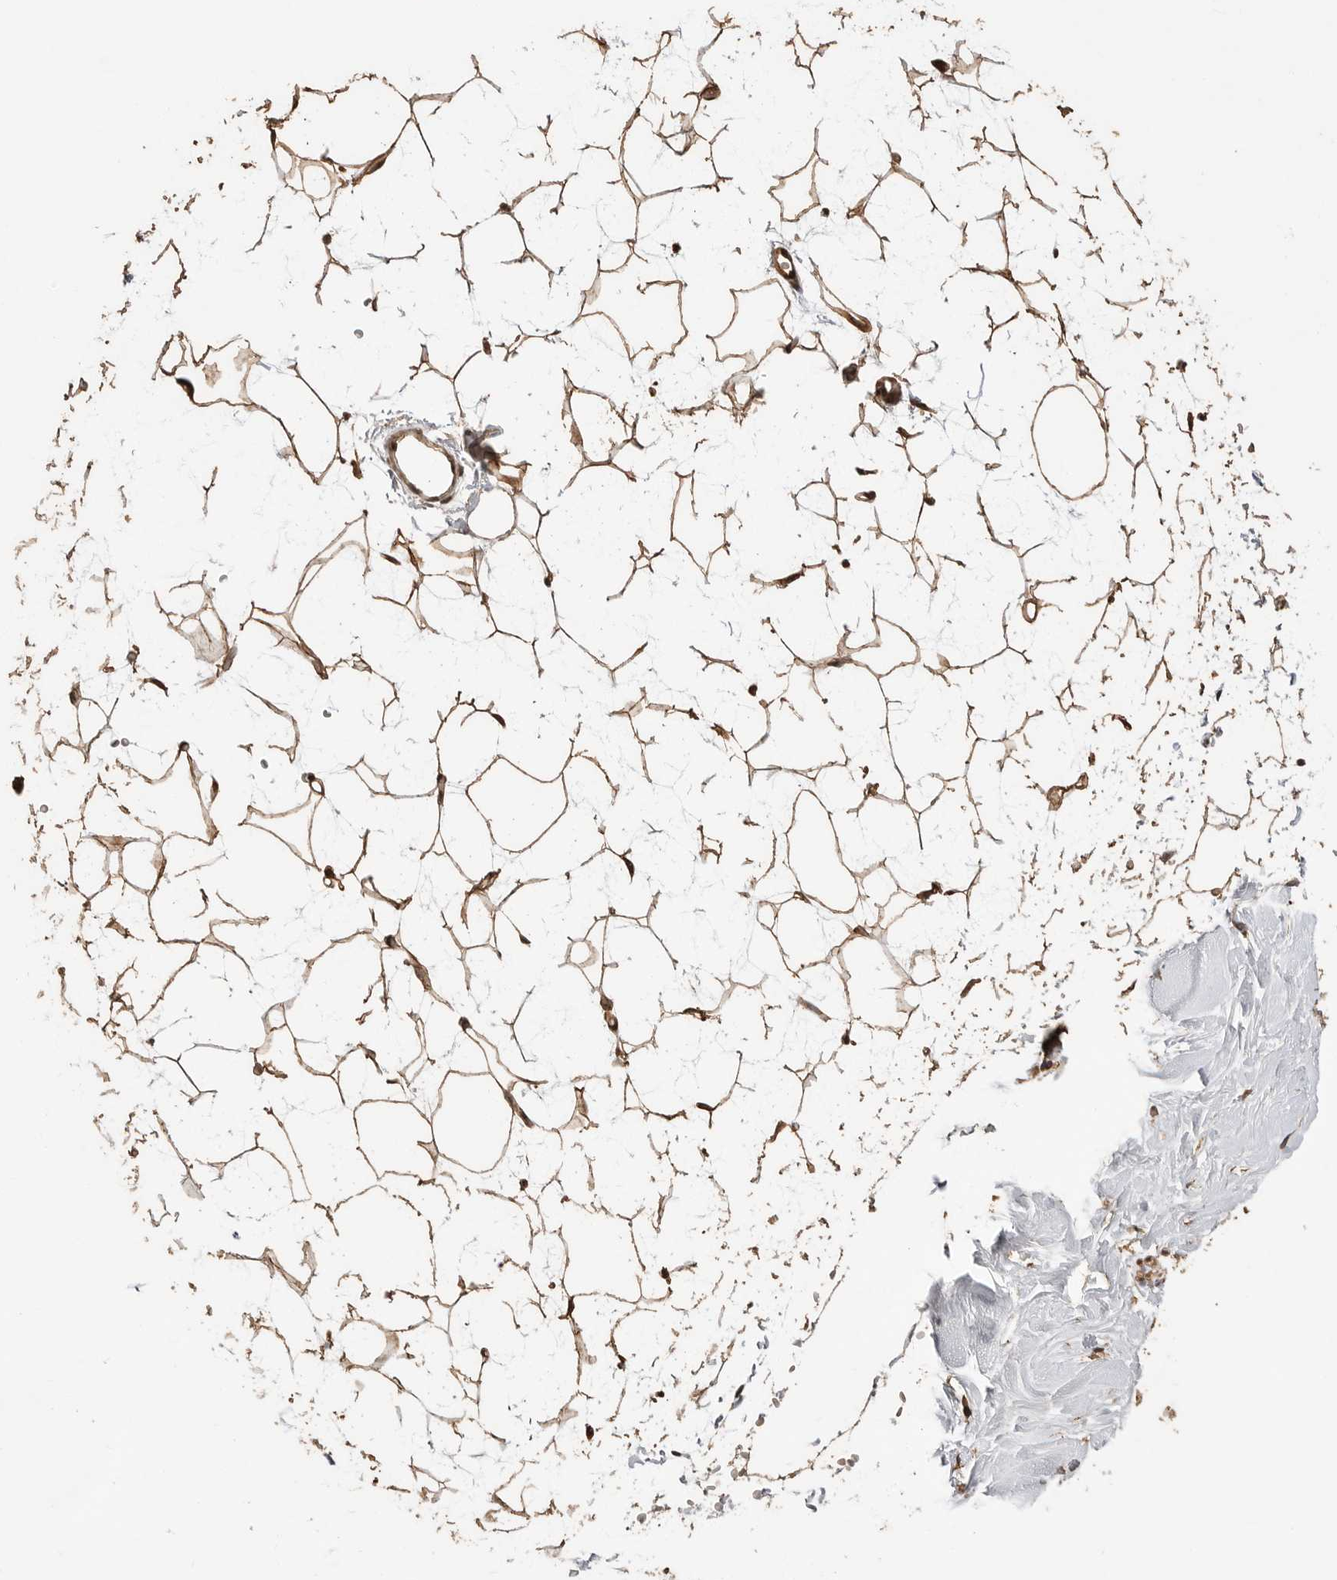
{"staining": {"intensity": "moderate", "quantity": "25%-75%", "location": "cytoplasmic/membranous,nuclear"}, "tissue": "breast", "cell_type": "Adipocytes", "image_type": "normal", "snomed": [{"axis": "morphology", "description": "Normal tissue, NOS"}, {"axis": "topography", "description": "Breast"}], "caption": "Immunohistochemistry of benign human breast reveals medium levels of moderate cytoplasmic/membranous,nuclear staining in about 25%-75% of adipocytes. (DAB (3,3'-diaminobenzidine) IHC with brightfield microscopy, high magnification).", "gene": "BOC", "patient": {"sex": "female", "age": 23}}